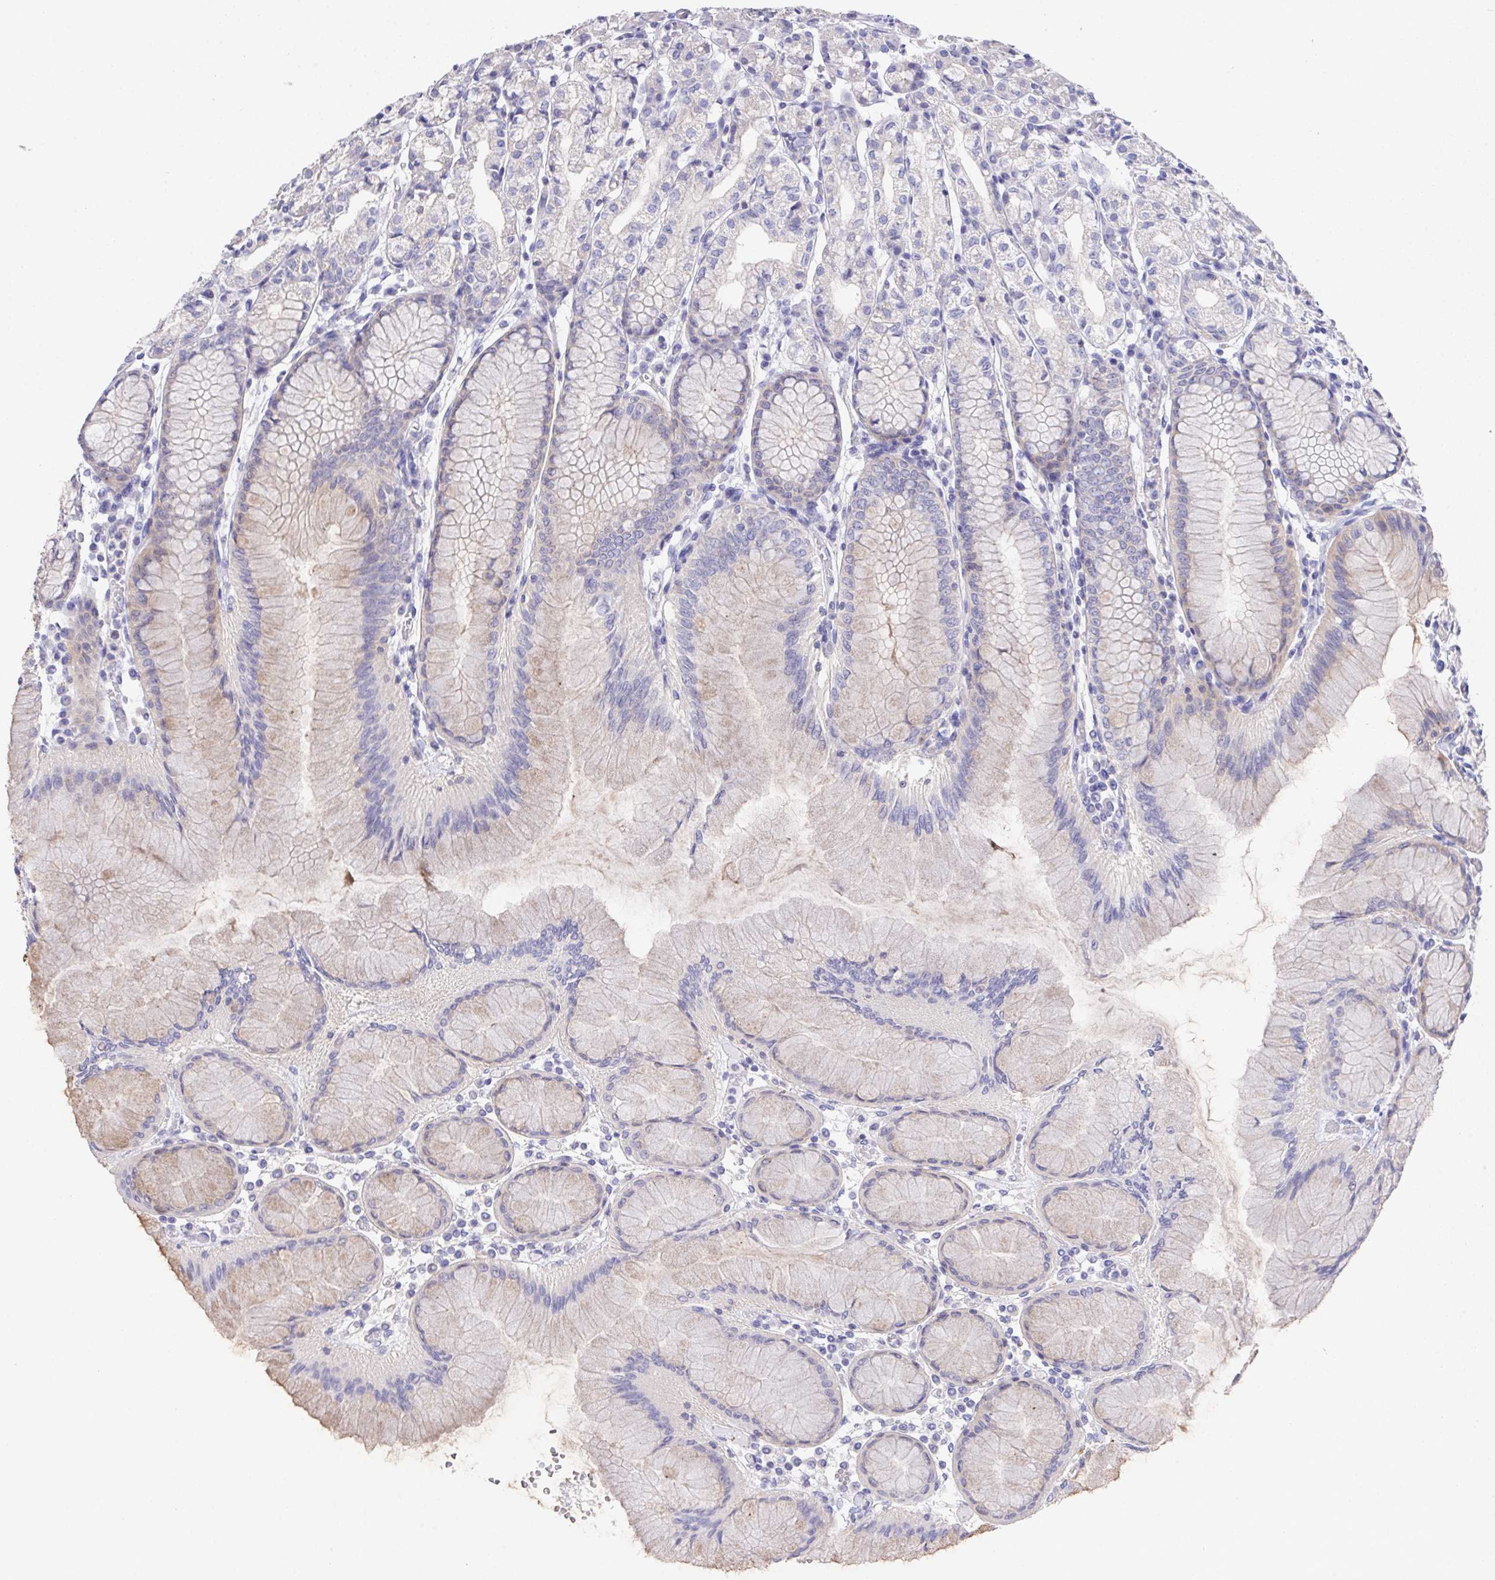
{"staining": {"intensity": "weak", "quantity": "<25%", "location": "cytoplasmic/membranous"}, "tissue": "stomach", "cell_type": "Glandular cells", "image_type": "normal", "snomed": [{"axis": "morphology", "description": "Normal tissue, NOS"}, {"axis": "topography", "description": "Stomach"}], "caption": "Immunohistochemistry photomicrograph of normal stomach: stomach stained with DAB (3,3'-diaminobenzidine) displays no significant protein expression in glandular cells.", "gene": "PRG3", "patient": {"sex": "female", "age": 57}}